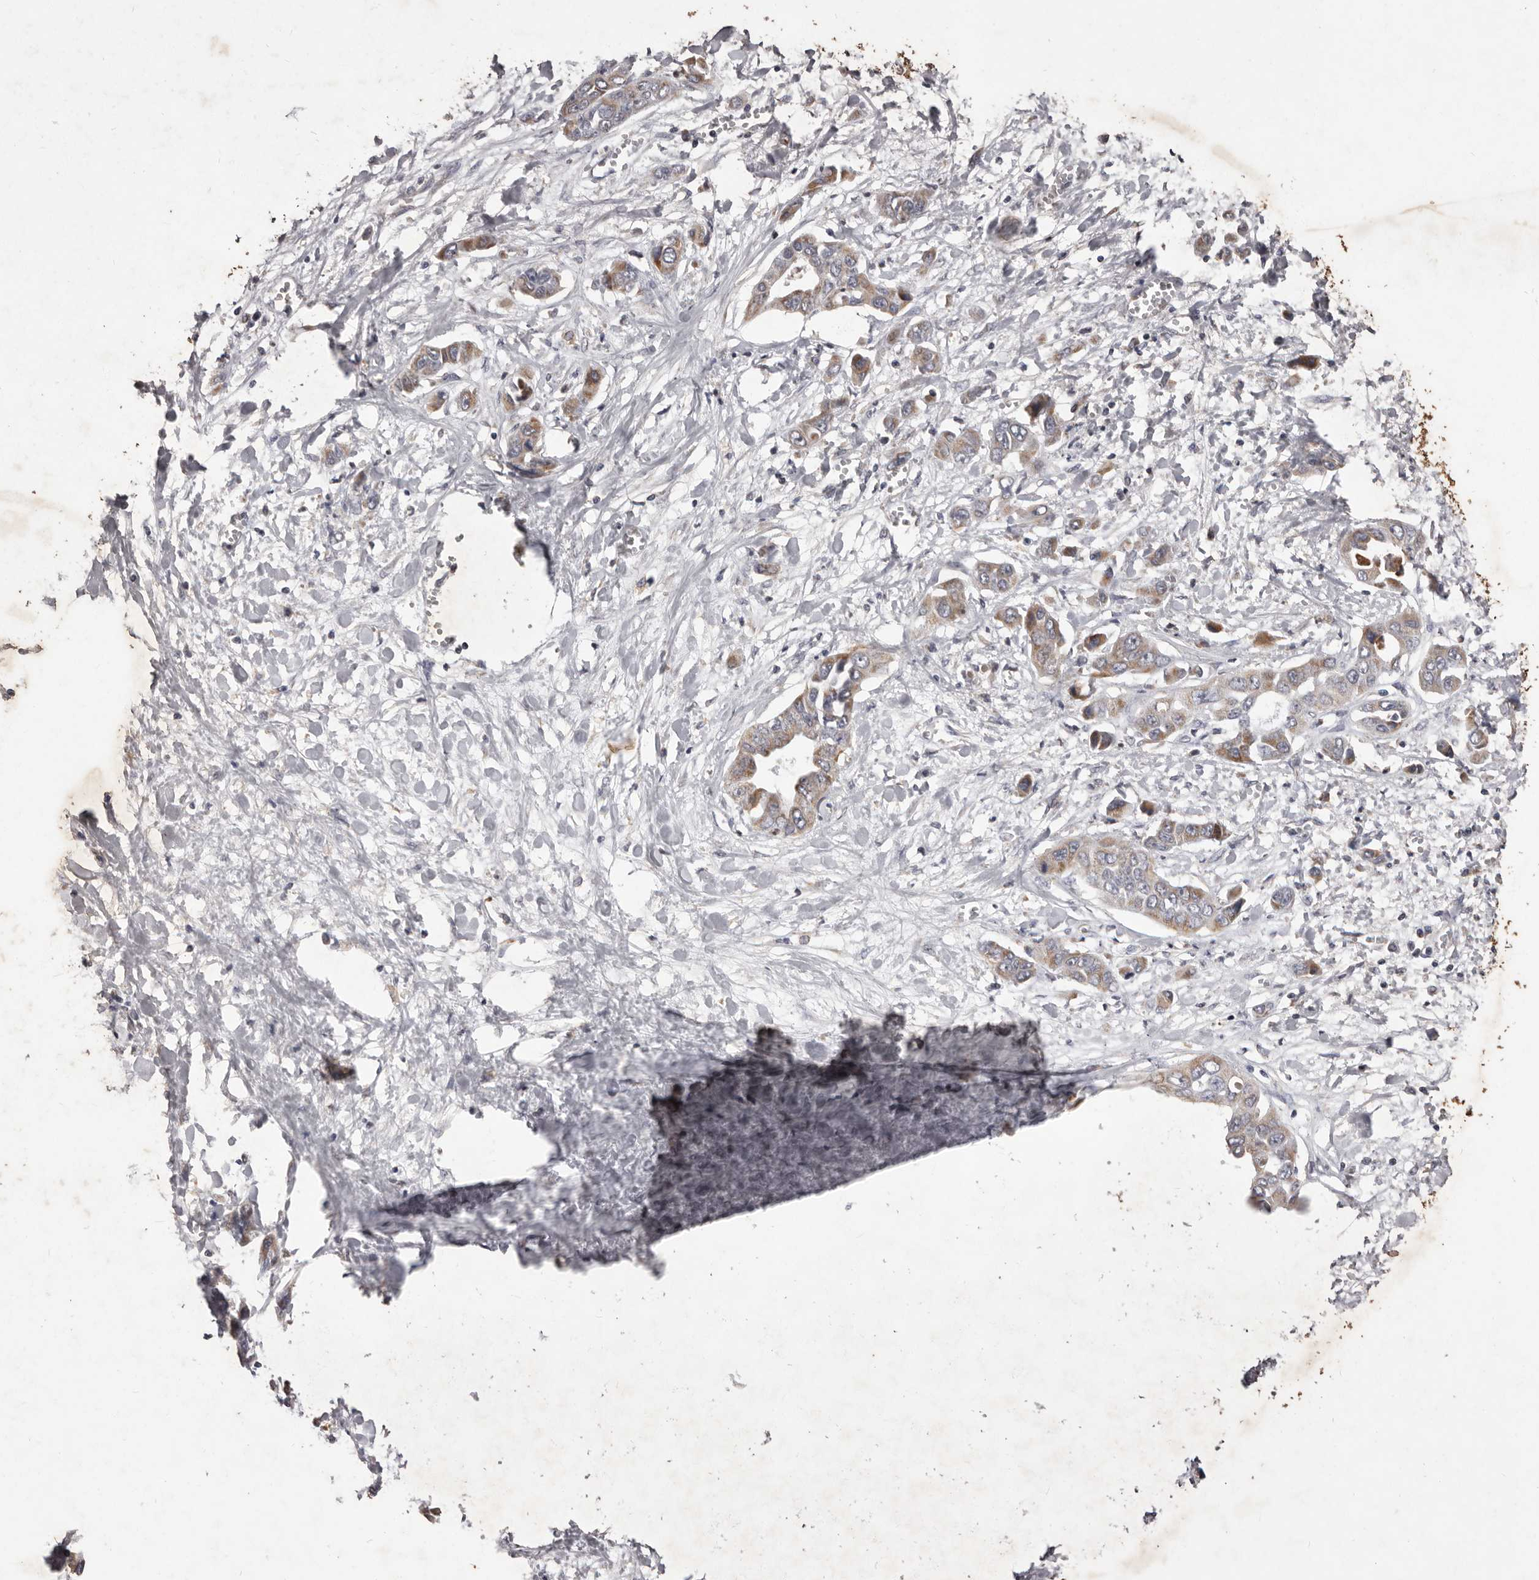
{"staining": {"intensity": "weak", "quantity": ">75%", "location": "cytoplasmic/membranous"}, "tissue": "liver cancer", "cell_type": "Tumor cells", "image_type": "cancer", "snomed": [{"axis": "morphology", "description": "Cholangiocarcinoma"}, {"axis": "topography", "description": "Liver"}], "caption": "The photomicrograph shows immunohistochemical staining of liver cholangiocarcinoma. There is weak cytoplasmic/membranous staining is identified in approximately >75% of tumor cells.", "gene": "CXCL14", "patient": {"sex": "female", "age": 52}}